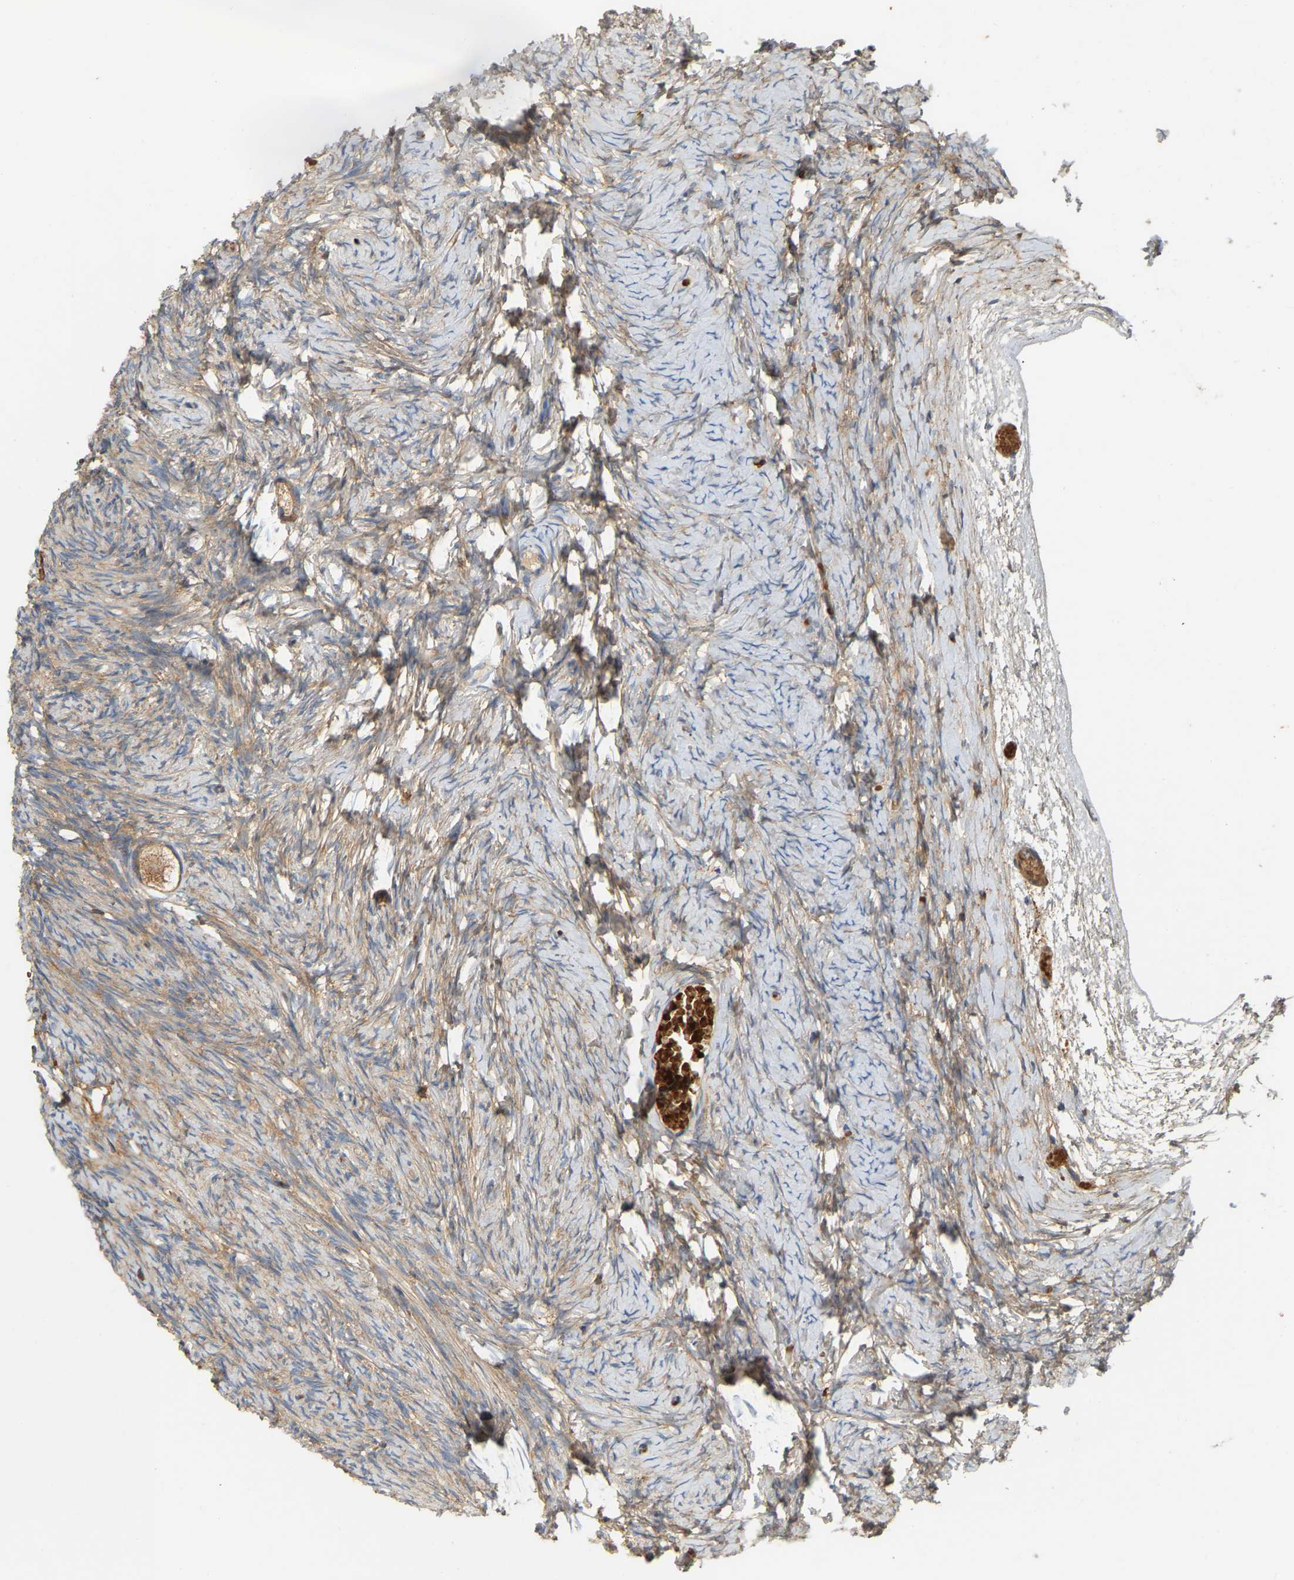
{"staining": {"intensity": "moderate", "quantity": ">75%", "location": "cytoplasmic/membranous"}, "tissue": "ovary", "cell_type": "Follicle cells", "image_type": "normal", "snomed": [{"axis": "morphology", "description": "Normal tissue, NOS"}, {"axis": "topography", "description": "Ovary"}], "caption": "Ovary stained with immunohistochemistry (IHC) demonstrates moderate cytoplasmic/membranous positivity in approximately >75% of follicle cells.", "gene": "AKAP13", "patient": {"sex": "female", "age": 27}}